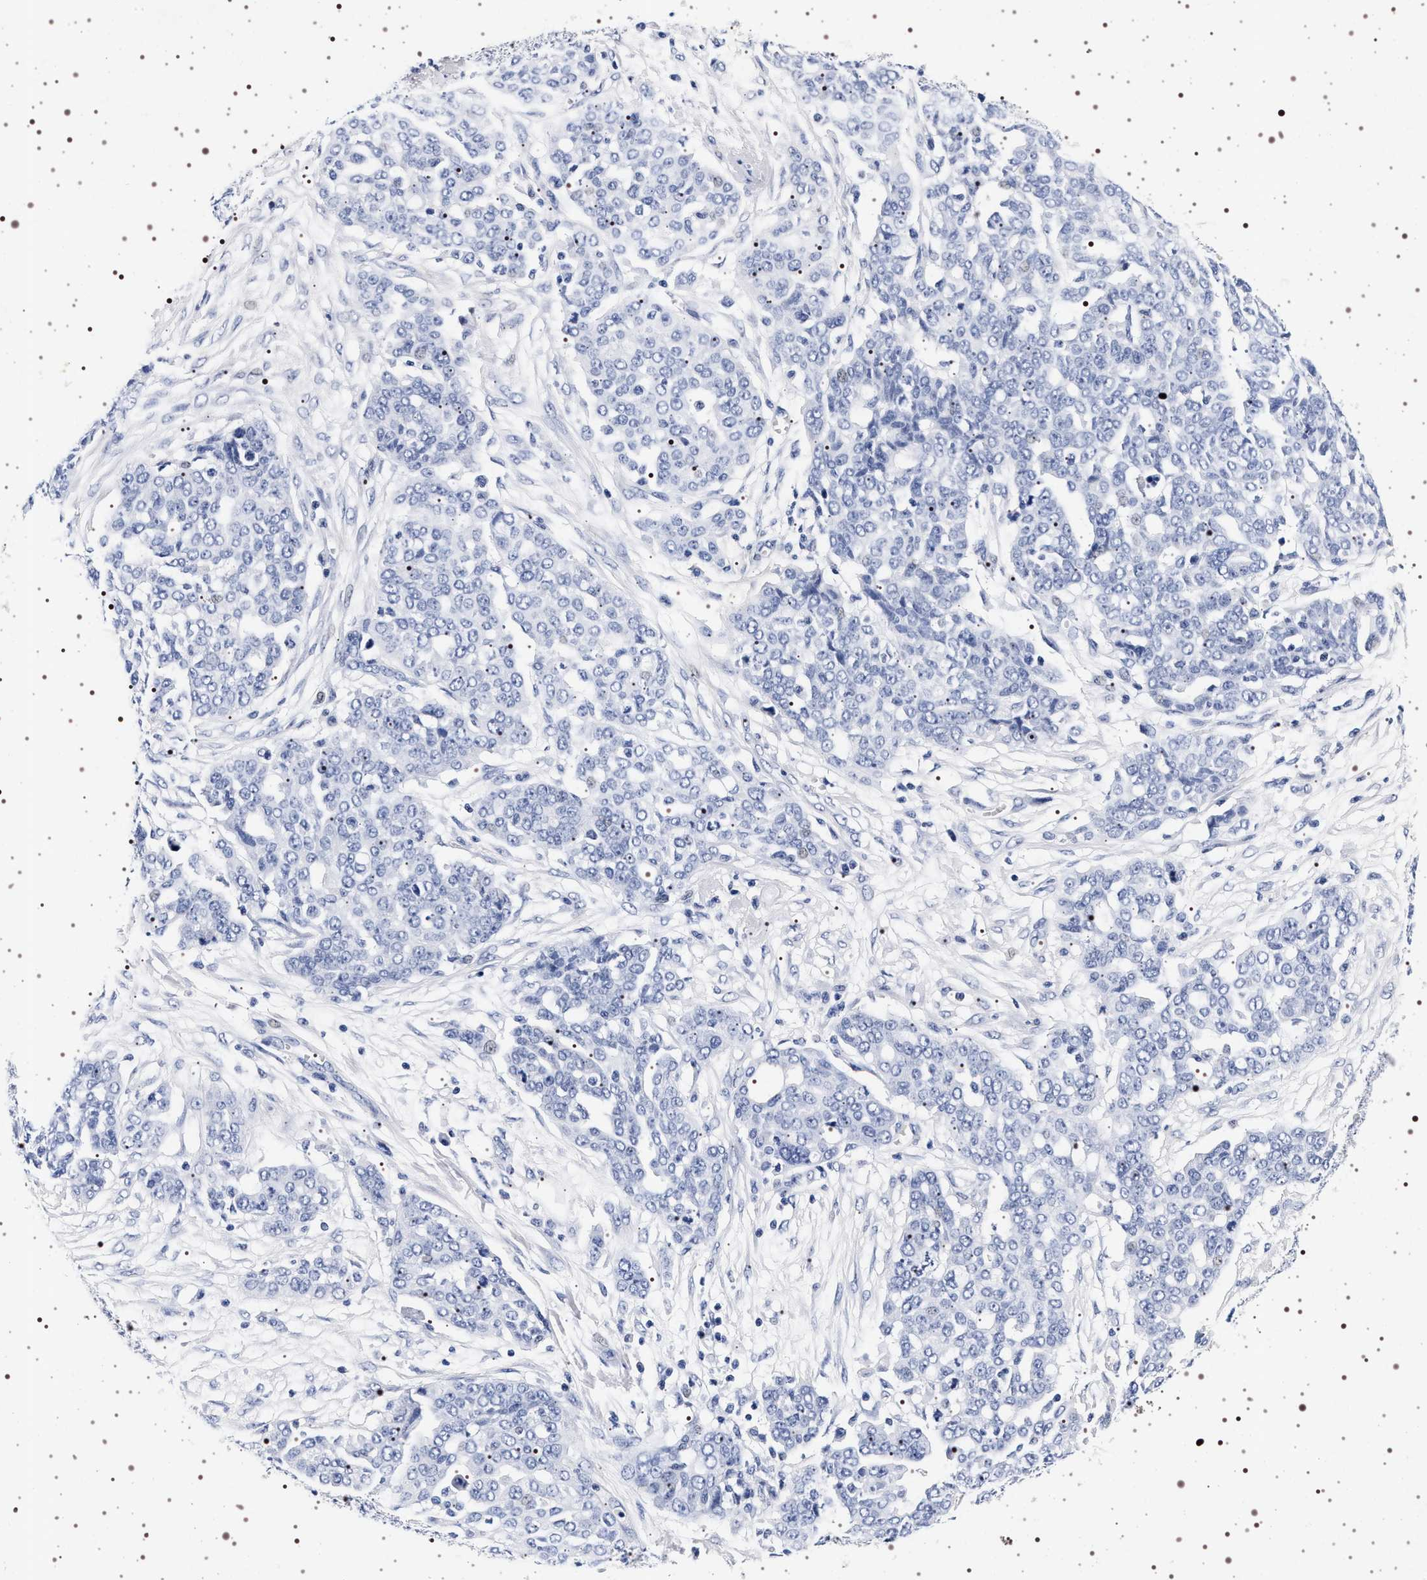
{"staining": {"intensity": "negative", "quantity": "none", "location": "none"}, "tissue": "ovarian cancer", "cell_type": "Tumor cells", "image_type": "cancer", "snomed": [{"axis": "morphology", "description": "Cystadenocarcinoma, serous, NOS"}, {"axis": "topography", "description": "Soft tissue"}, {"axis": "topography", "description": "Ovary"}], "caption": "The image demonstrates no staining of tumor cells in ovarian cancer (serous cystadenocarcinoma).", "gene": "SYN1", "patient": {"sex": "female", "age": 57}}